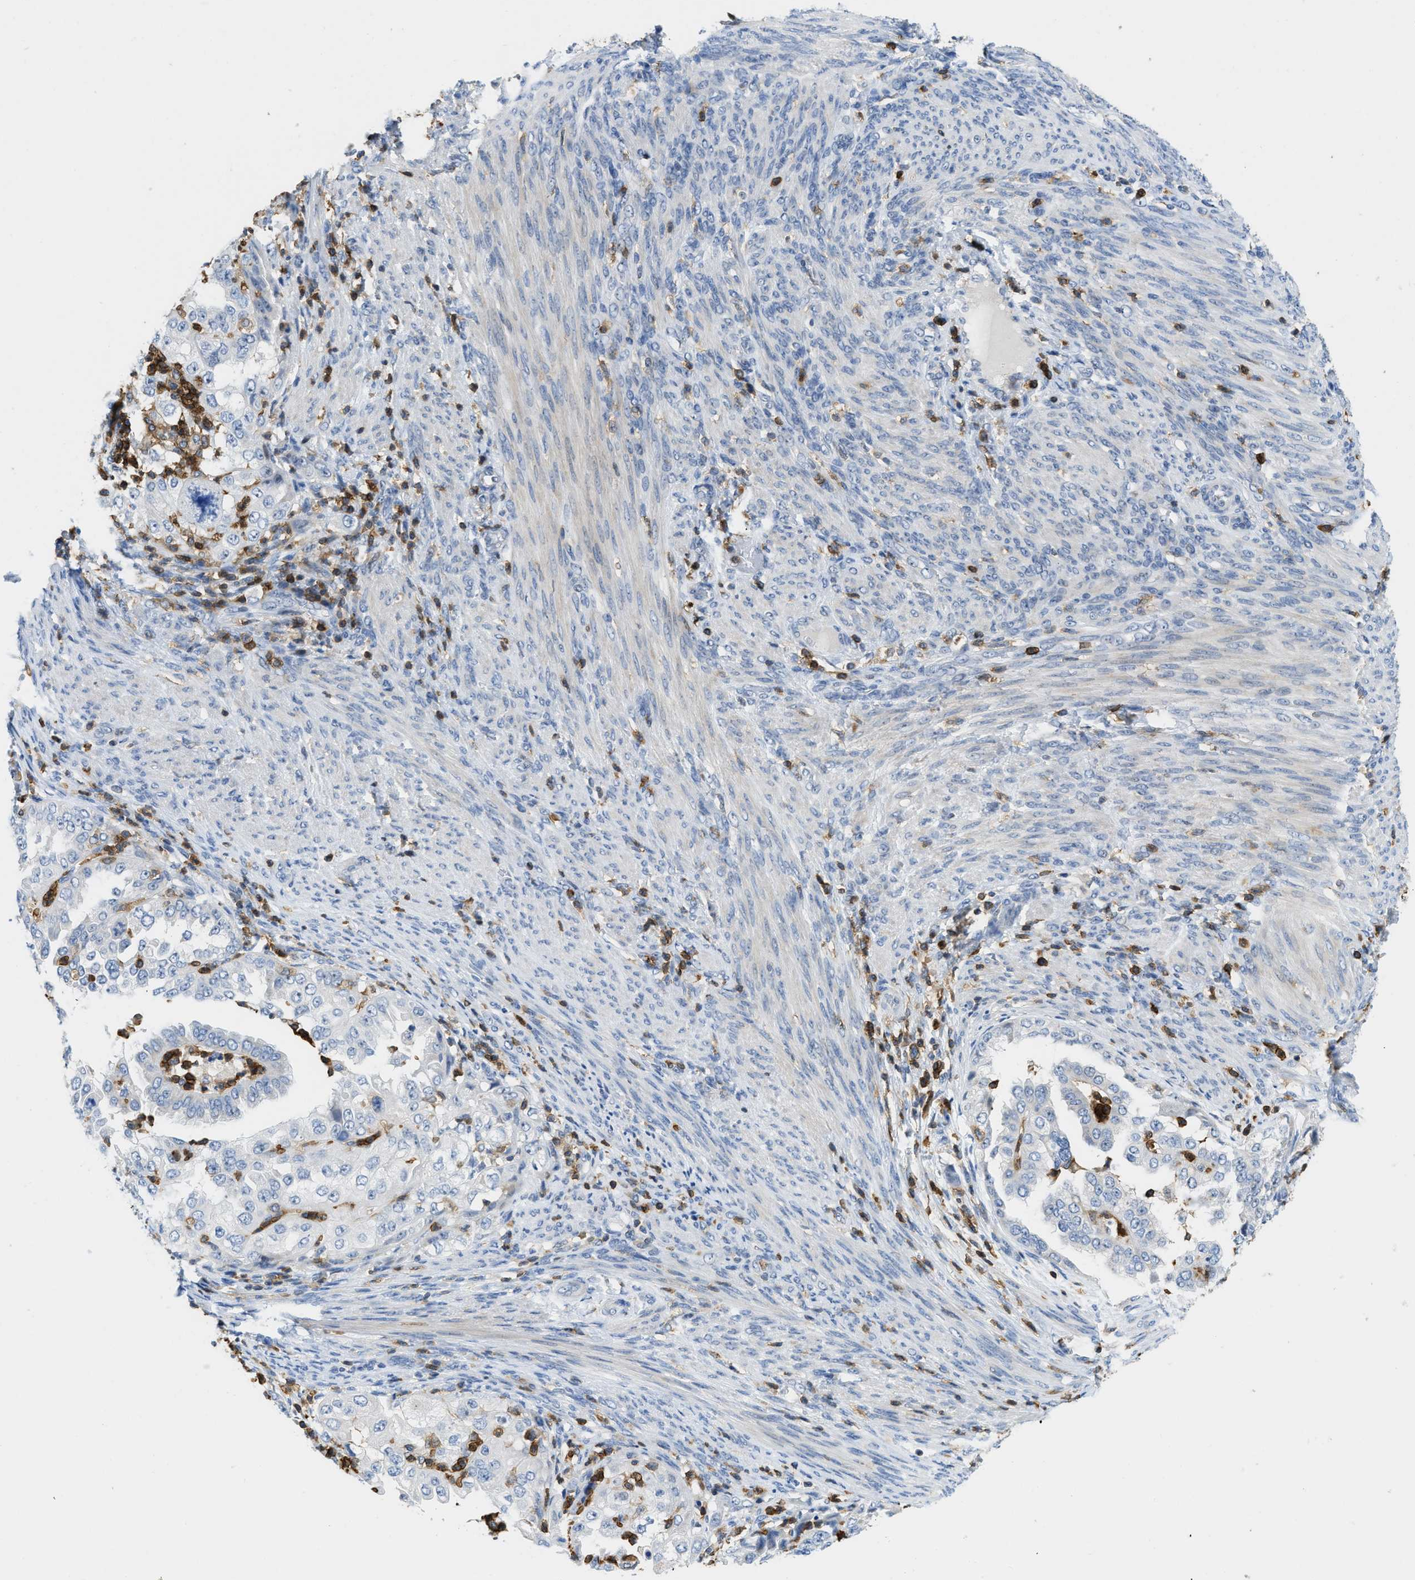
{"staining": {"intensity": "negative", "quantity": "none", "location": "none"}, "tissue": "endometrial cancer", "cell_type": "Tumor cells", "image_type": "cancer", "snomed": [{"axis": "morphology", "description": "Adenocarcinoma, NOS"}, {"axis": "topography", "description": "Endometrium"}], "caption": "Endometrial adenocarcinoma was stained to show a protein in brown. There is no significant staining in tumor cells. (DAB (3,3'-diaminobenzidine) immunohistochemistry with hematoxylin counter stain).", "gene": "FAM151A", "patient": {"sex": "female", "age": 85}}